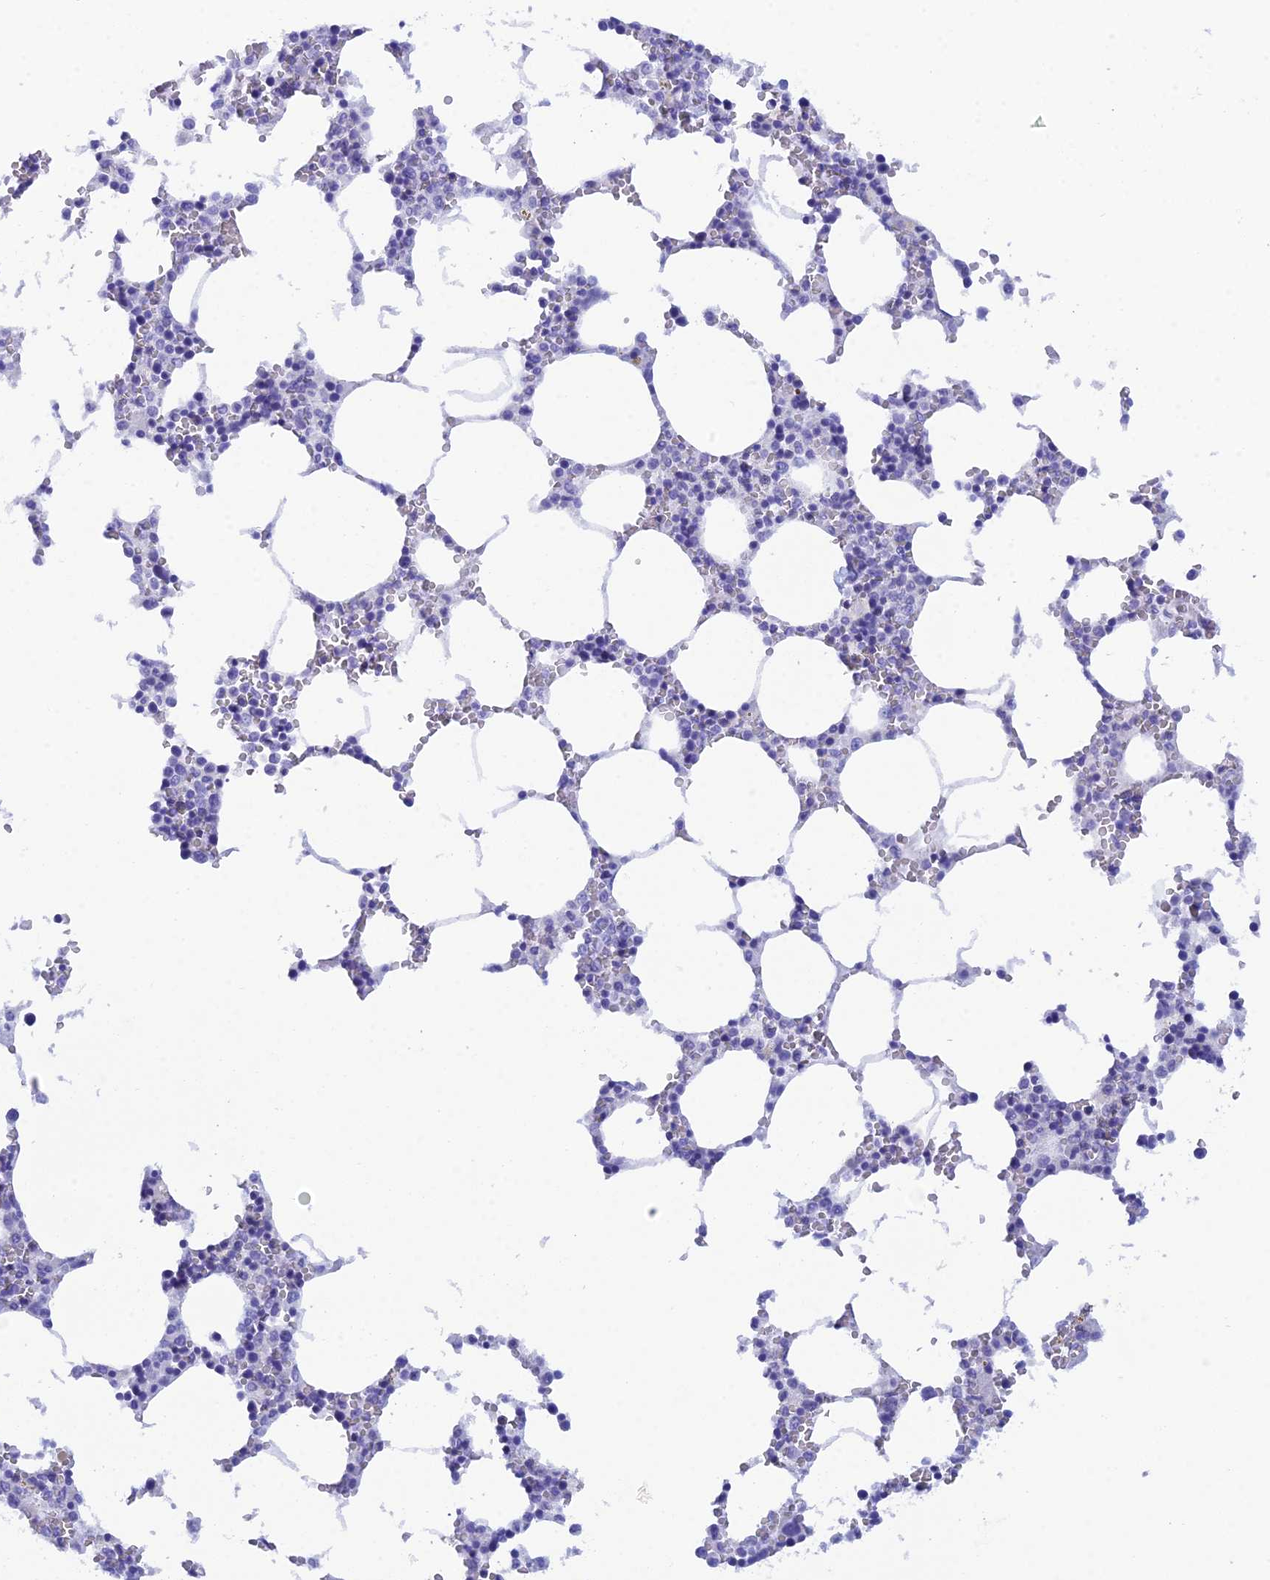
{"staining": {"intensity": "negative", "quantity": "none", "location": "none"}, "tissue": "bone marrow", "cell_type": "Hematopoietic cells", "image_type": "normal", "snomed": [{"axis": "morphology", "description": "Normal tissue, NOS"}, {"axis": "topography", "description": "Bone marrow"}], "caption": "An image of human bone marrow is negative for staining in hematopoietic cells.", "gene": "REG1A", "patient": {"sex": "female", "age": 64}}